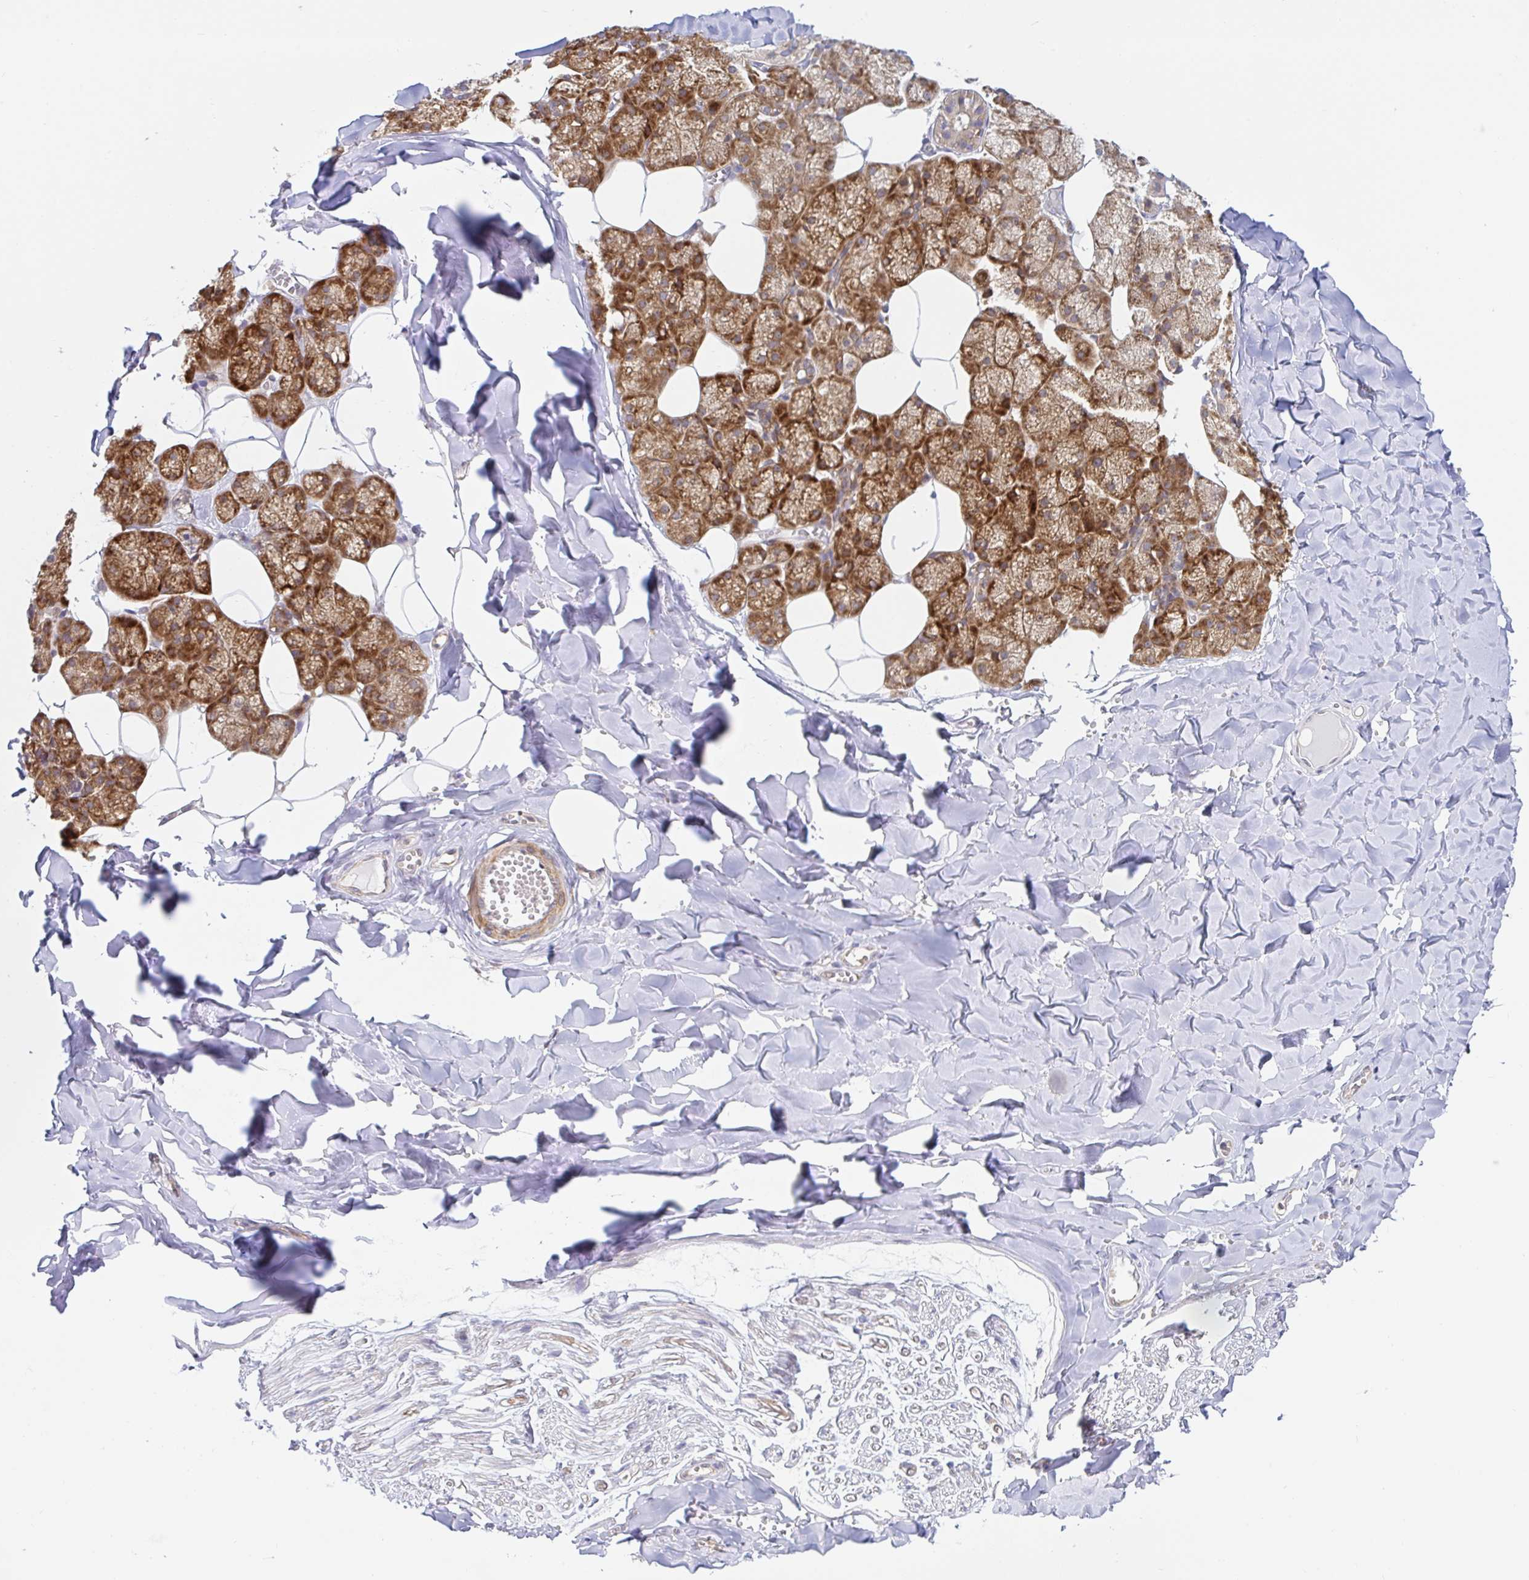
{"staining": {"intensity": "strong", "quantity": ">75%", "location": "cytoplasmic/membranous"}, "tissue": "salivary gland", "cell_type": "Glandular cells", "image_type": "normal", "snomed": [{"axis": "morphology", "description": "Normal tissue, NOS"}, {"axis": "topography", "description": "Salivary gland"}, {"axis": "topography", "description": "Peripheral nerve tissue"}], "caption": "The image shows staining of normal salivary gland, revealing strong cytoplasmic/membranous protein staining (brown color) within glandular cells.", "gene": "LARP1", "patient": {"sex": "male", "age": 38}}